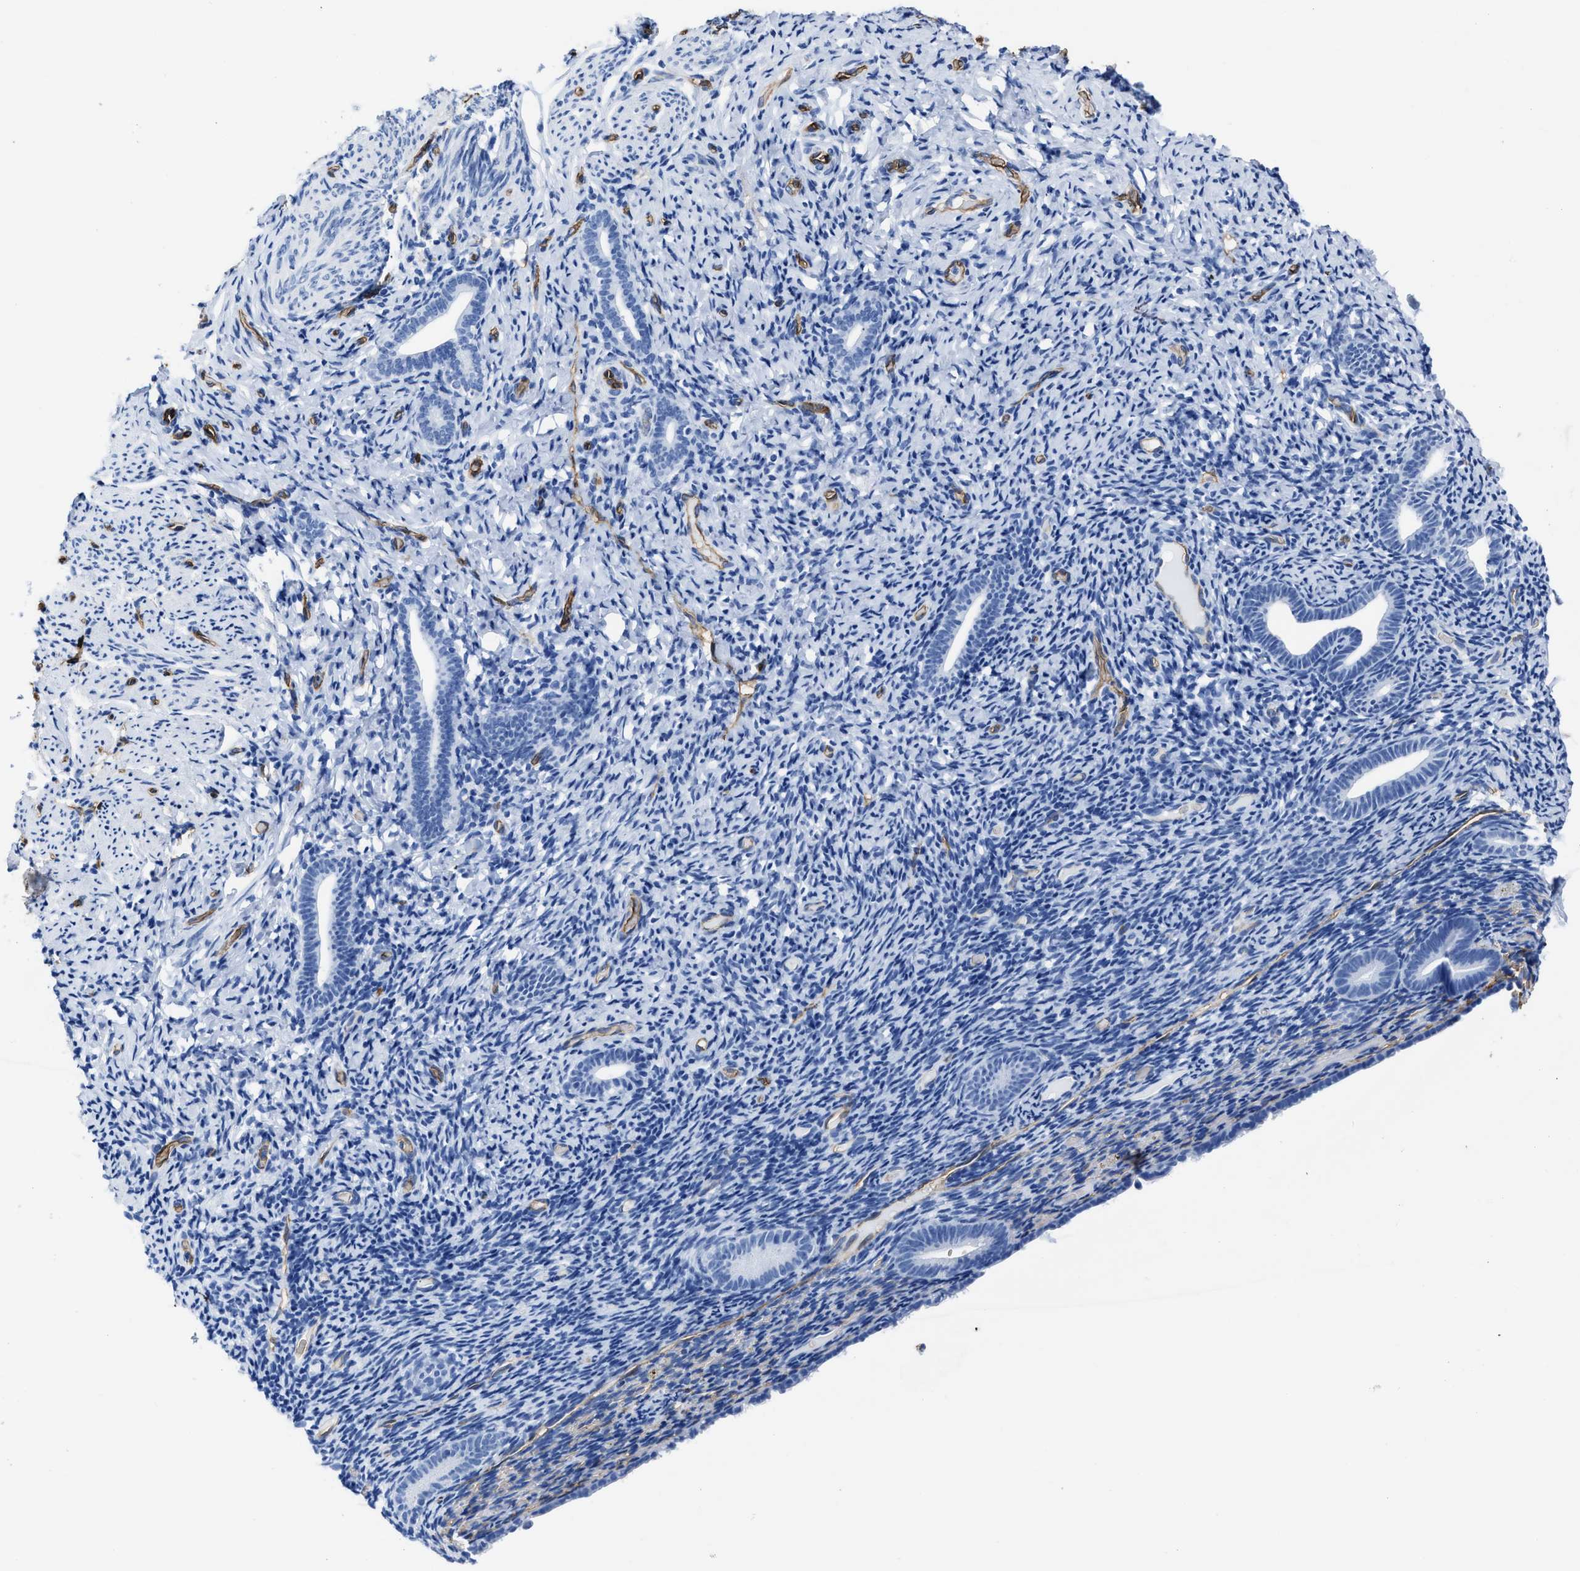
{"staining": {"intensity": "negative", "quantity": "none", "location": "none"}, "tissue": "endometrium", "cell_type": "Cells in endometrial stroma", "image_type": "normal", "snomed": [{"axis": "morphology", "description": "Normal tissue, NOS"}, {"axis": "topography", "description": "Endometrium"}], "caption": "Endometrium stained for a protein using IHC exhibits no positivity cells in endometrial stroma.", "gene": "AQP1", "patient": {"sex": "female", "age": 51}}